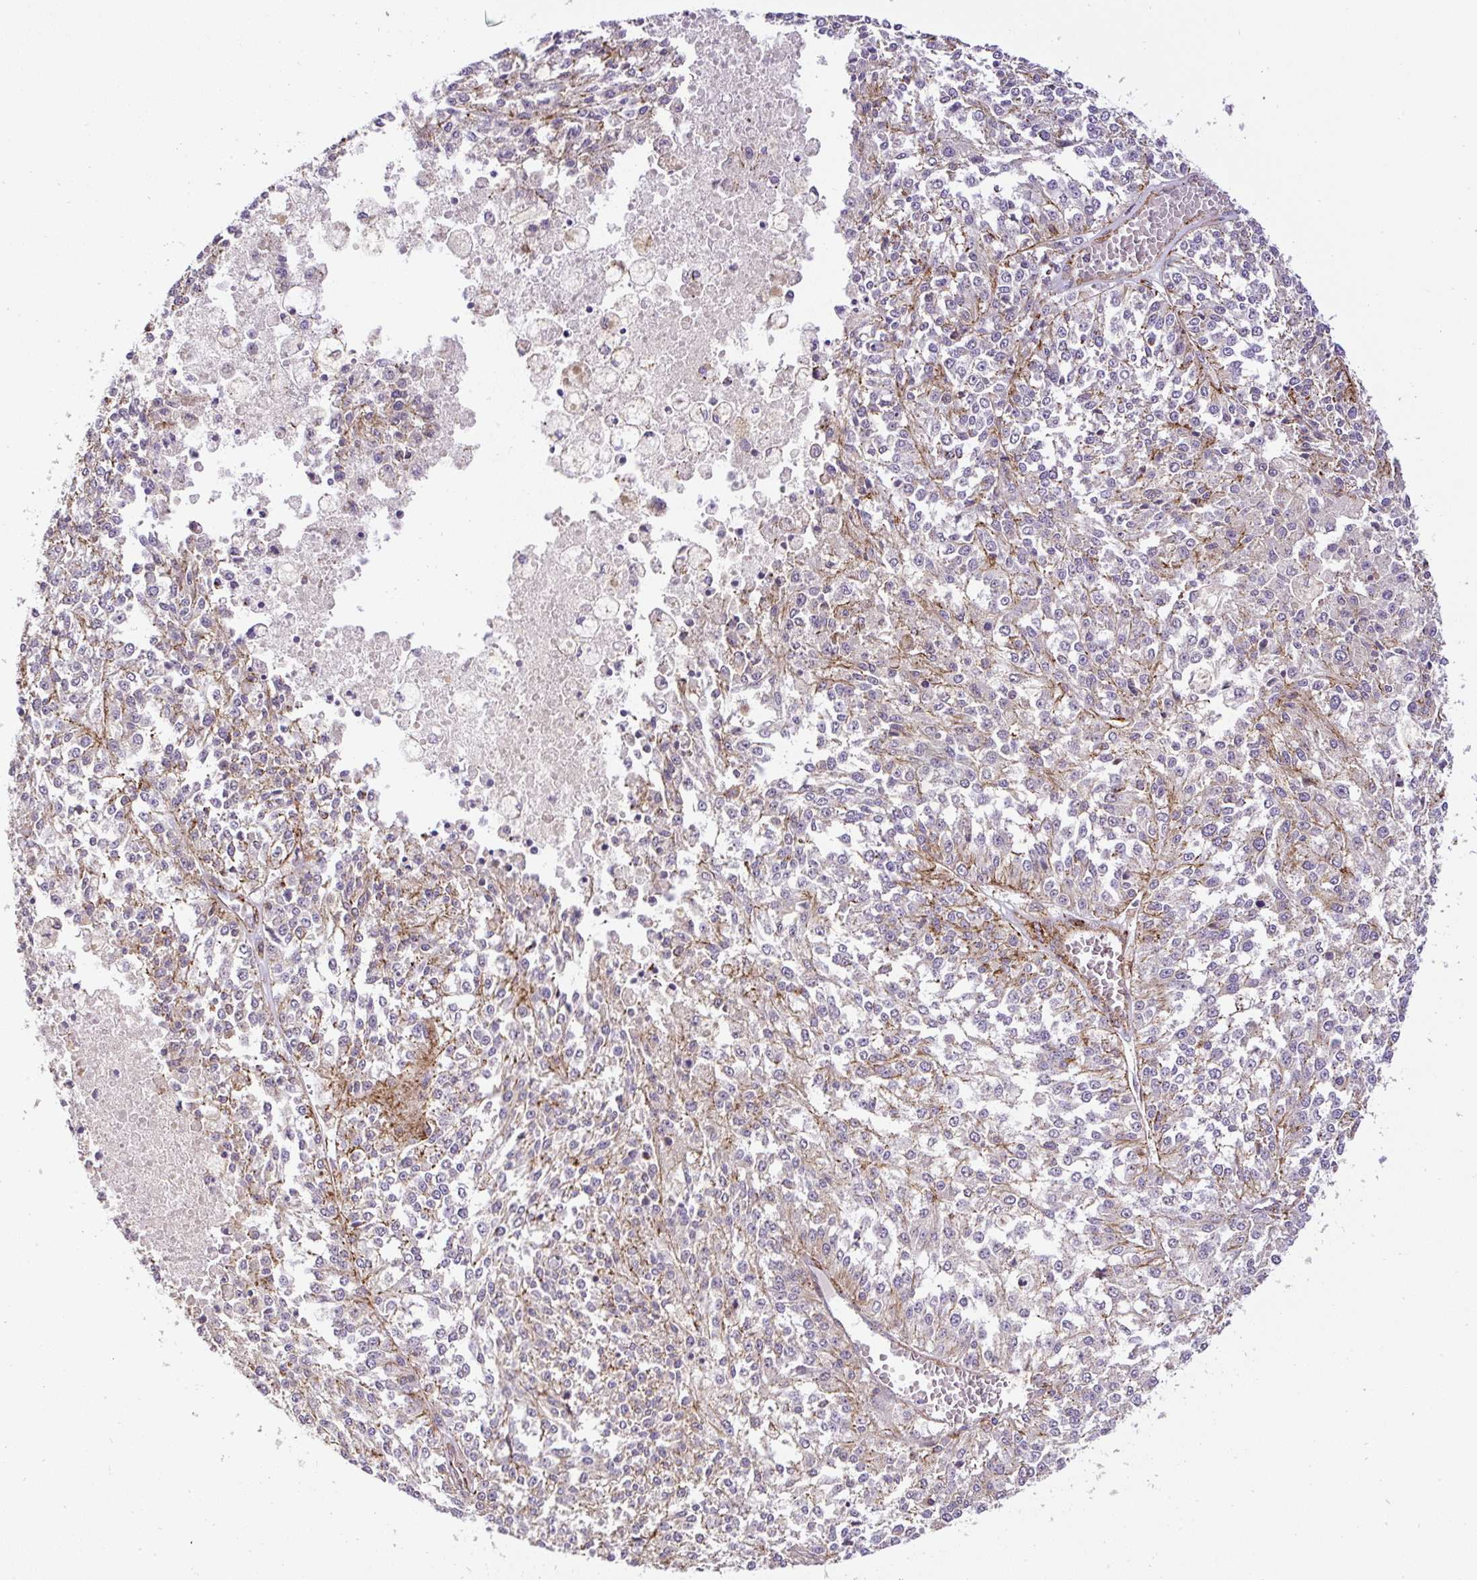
{"staining": {"intensity": "moderate", "quantity": "<25%", "location": "cytoplasmic/membranous"}, "tissue": "melanoma", "cell_type": "Tumor cells", "image_type": "cancer", "snomed": [{"axis": "morphology", "description": "Malignant melanoma, NOS"}, {"axis": "topography", "description": "Skin"}], "caption": "Moderate cytoplasmic/membranous staining is appreciated in about <25% of tumor cells in malignant melanoma.", "gene": "RNF170", "patient": {"sex": "female", "age": 64}}